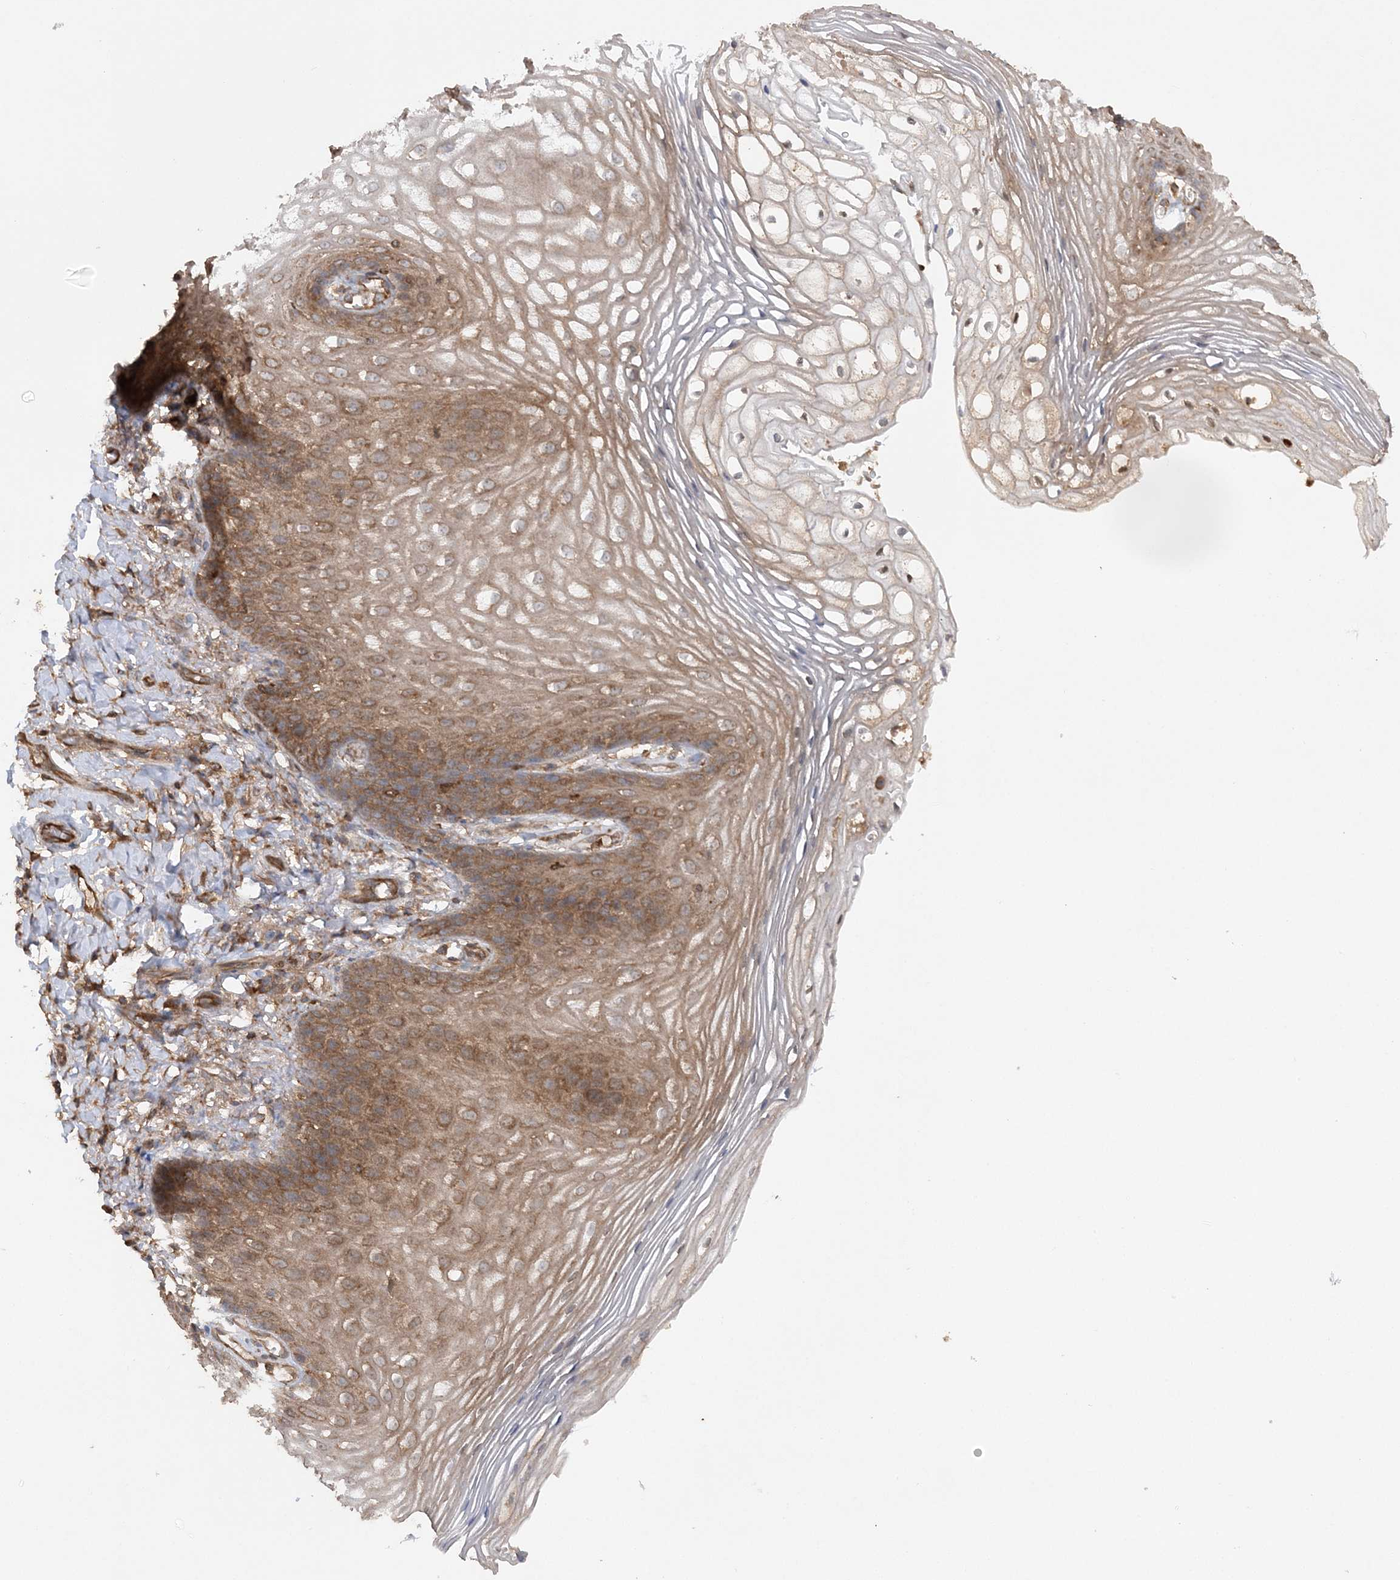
{"staining": {"intensity": "moderate", "quantity": "25%-75%", "location": "cytoplasmic/membranous"}, "tissue": "vagina", "cell_type": "Squamous epithelial cells", "image_type": "normal", "snomed": [{"axis": "morphology", "description": "Normal tissue, NOS"}, {"axis": "topography", "description": "Vagina"}], "caption": "A medium amount of moderate cytoplasmic/membranous positivity is identified in about 25%-75% of squamous epithelial cells in benign vagina.", "gene": "ACAP2", "patient": {"sex": "female", "age": 60}}